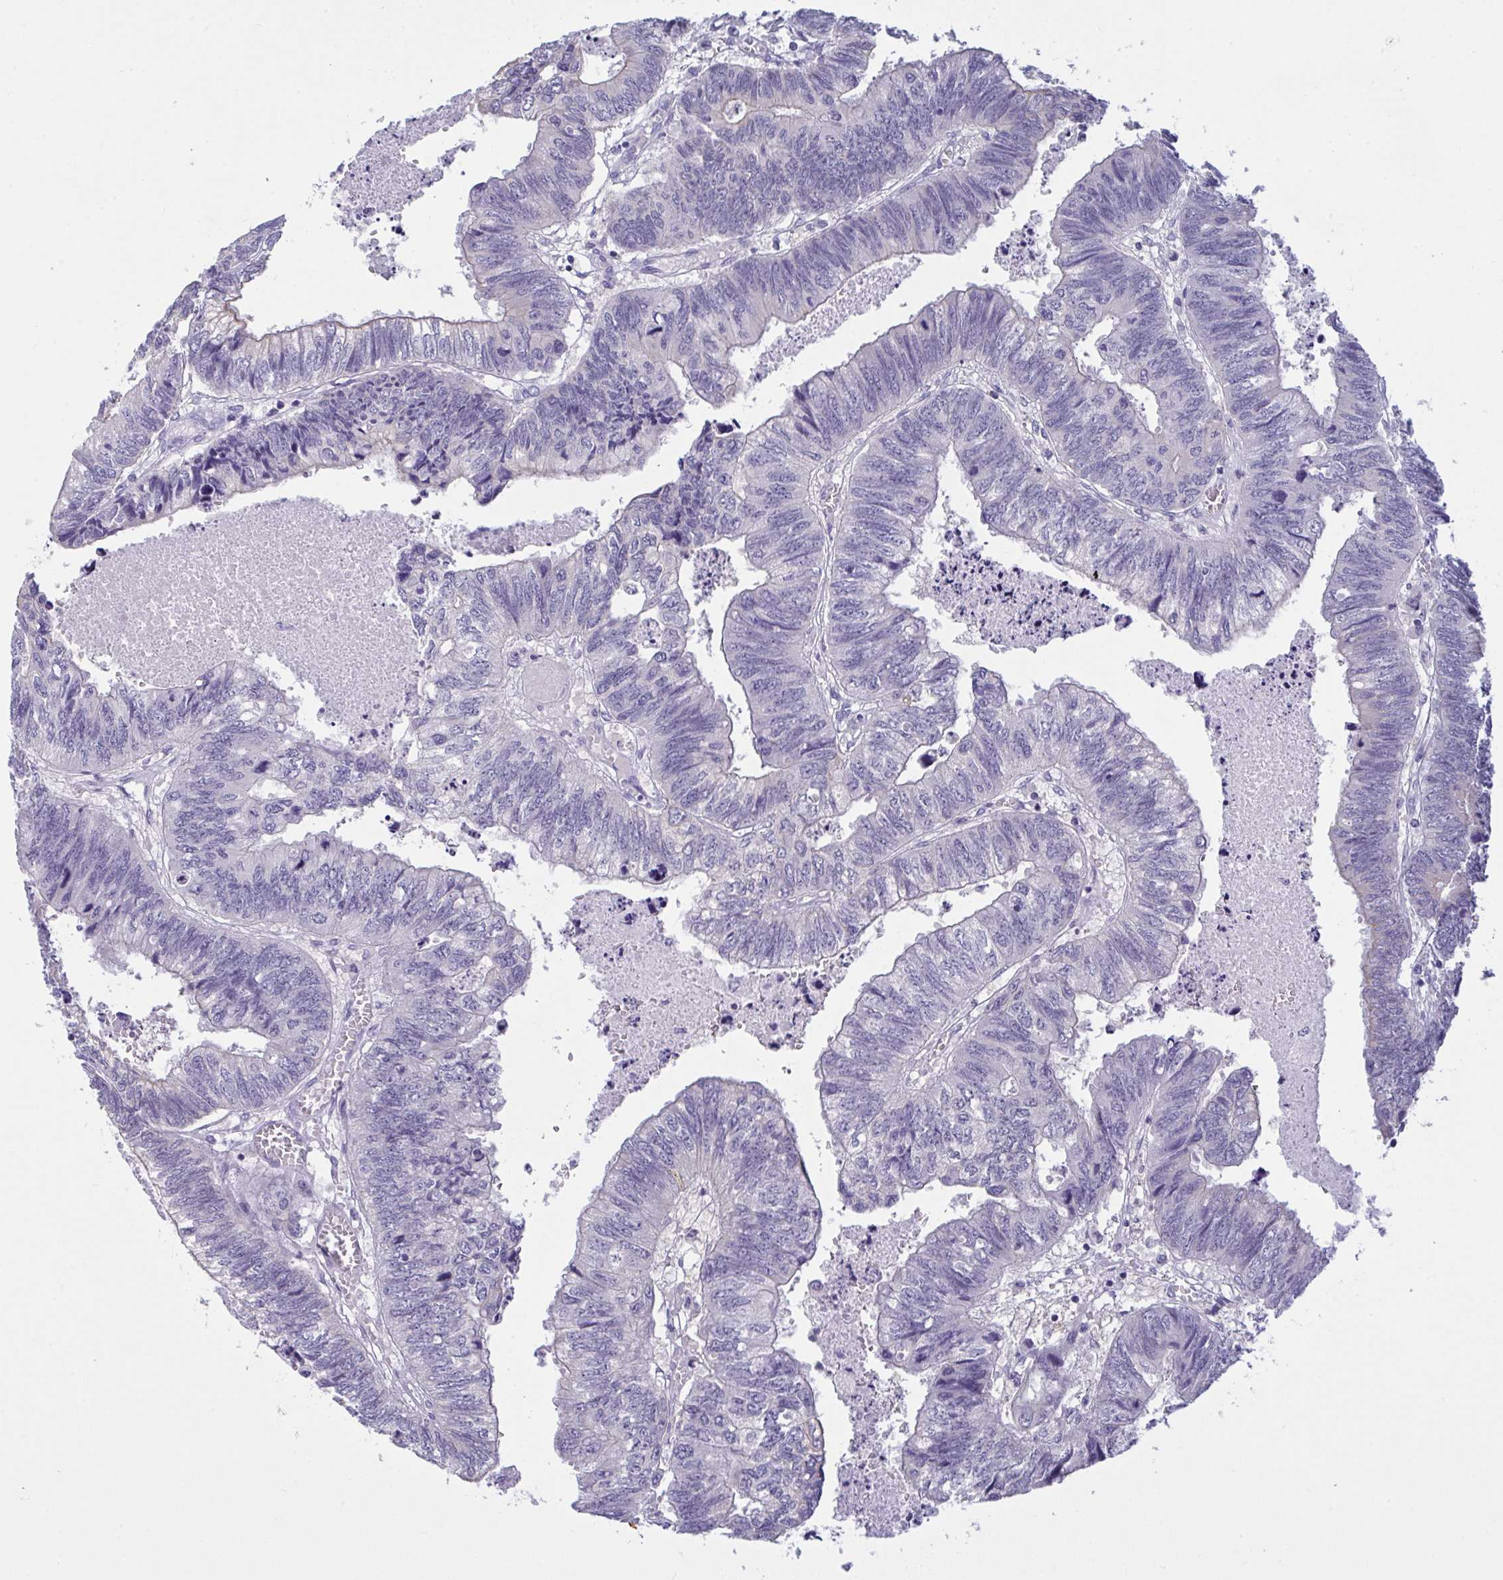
{"staining": {"intensity": "negative", "quantity": "none", "location": "none"}, "tissue": "colorectal cancer", "cell_type": "Tumor cells", "image_type": "cancer", "snomed": [{"axis": "morphology", "description": "Adenocarcinoma, NOS"}, {"axis": "topography", "description": "Colon"}], "caption": "Tumor cells show no significant expression in colorectal cancer (adenocarcinoma).", "gene": "TENT5D", "patient": {"sex": "male", "age": 62}}